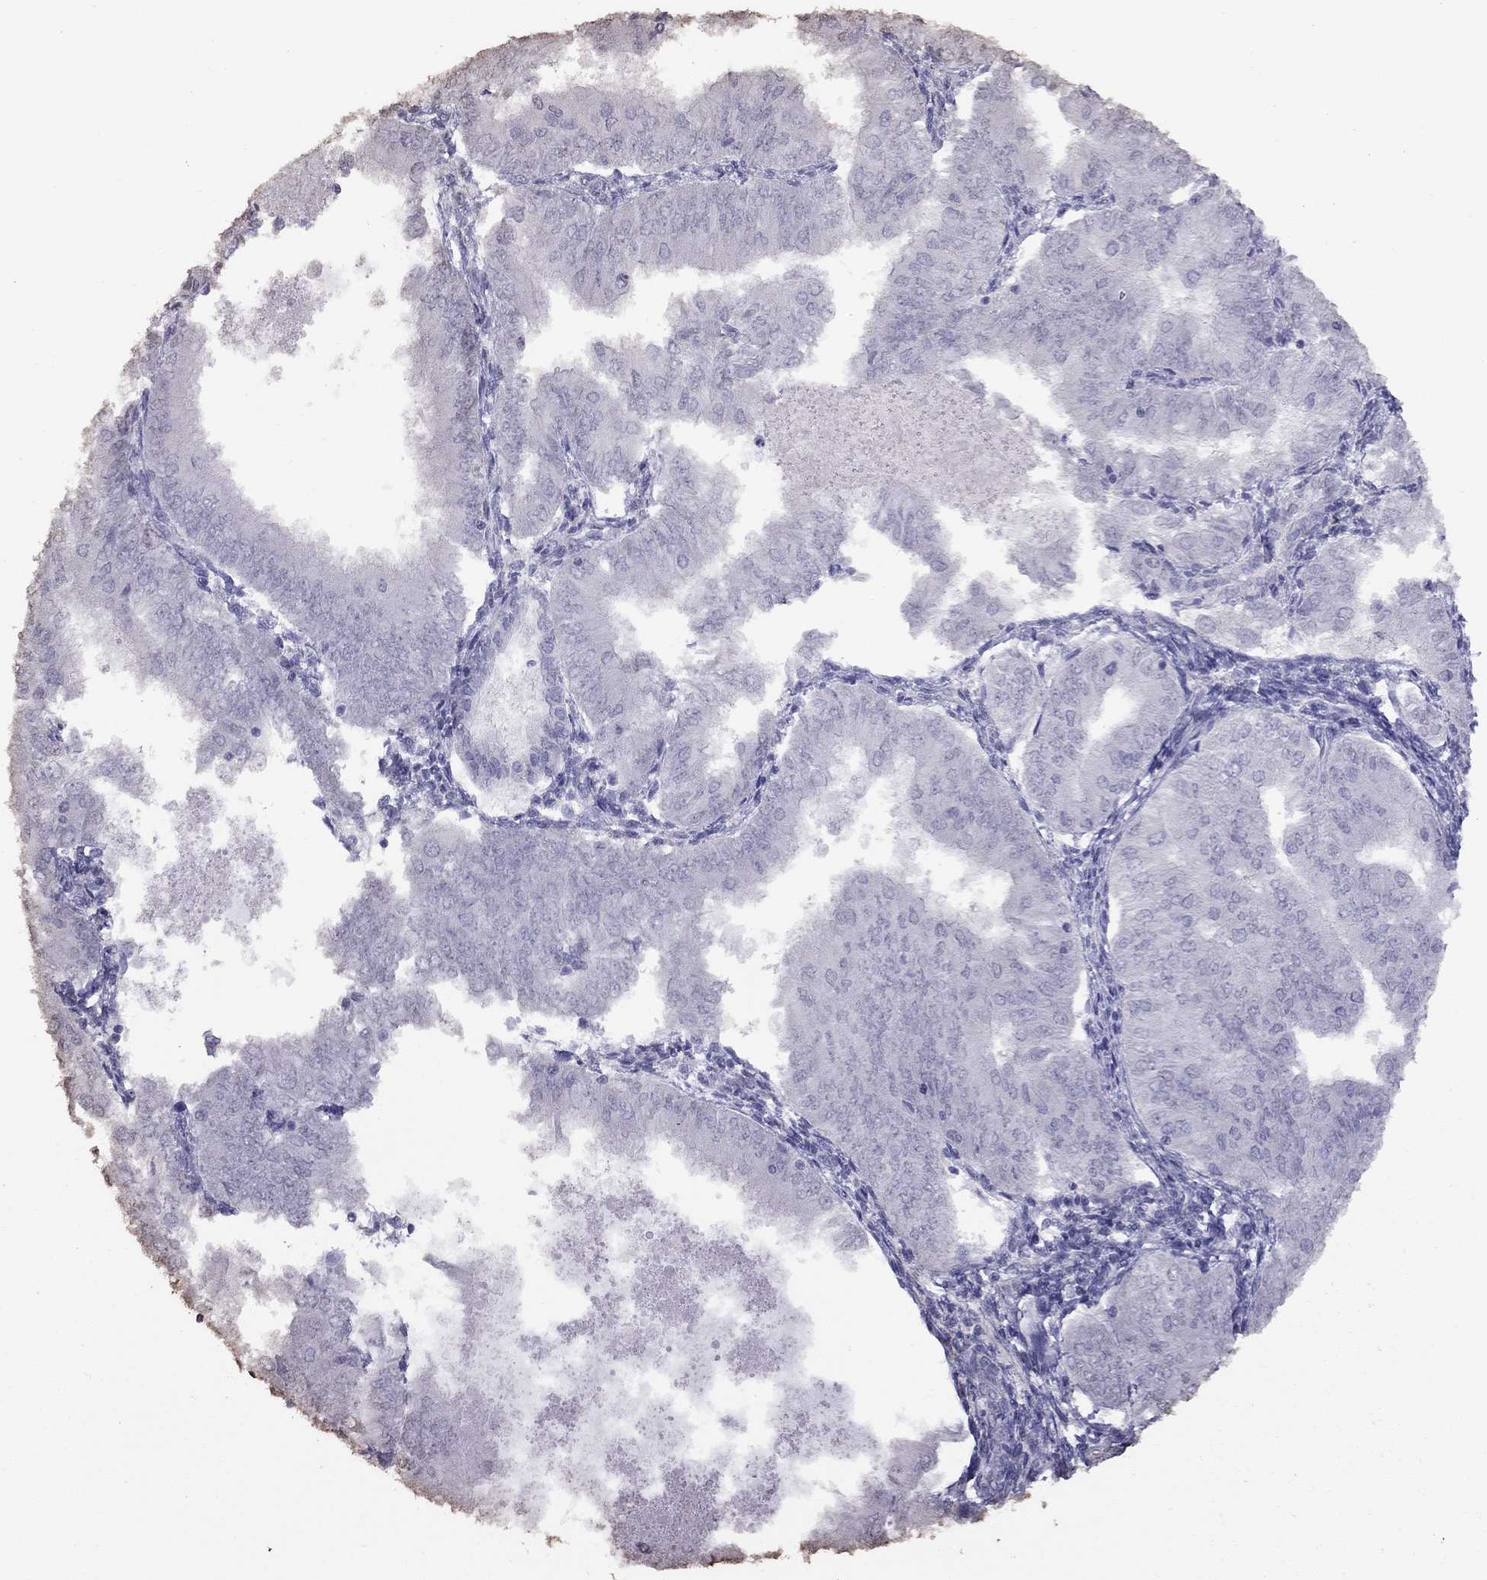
{"staining": {"intensity": "negative", "quantity": "none", "location": "none"}, "tissue": "endometrial cancer", "cell_type": "Tumor cells", "image_type": "cancer", "snomed": [{"axis": "morphology", "description": "Adenocarcinoma, NOS"}, {"axis": "topography", "description": "Endometrium"}], "caption": "Tumor cells show no significant staining in endometrial cancer (adenocarcinoma). Brightfield microscopy of immunohistochemistry stained with DAB (brown) and hematoxylin (blue), captured at high magnification.", "gene": "SUN3", "patient": {"sex": "female", "age": 53}}